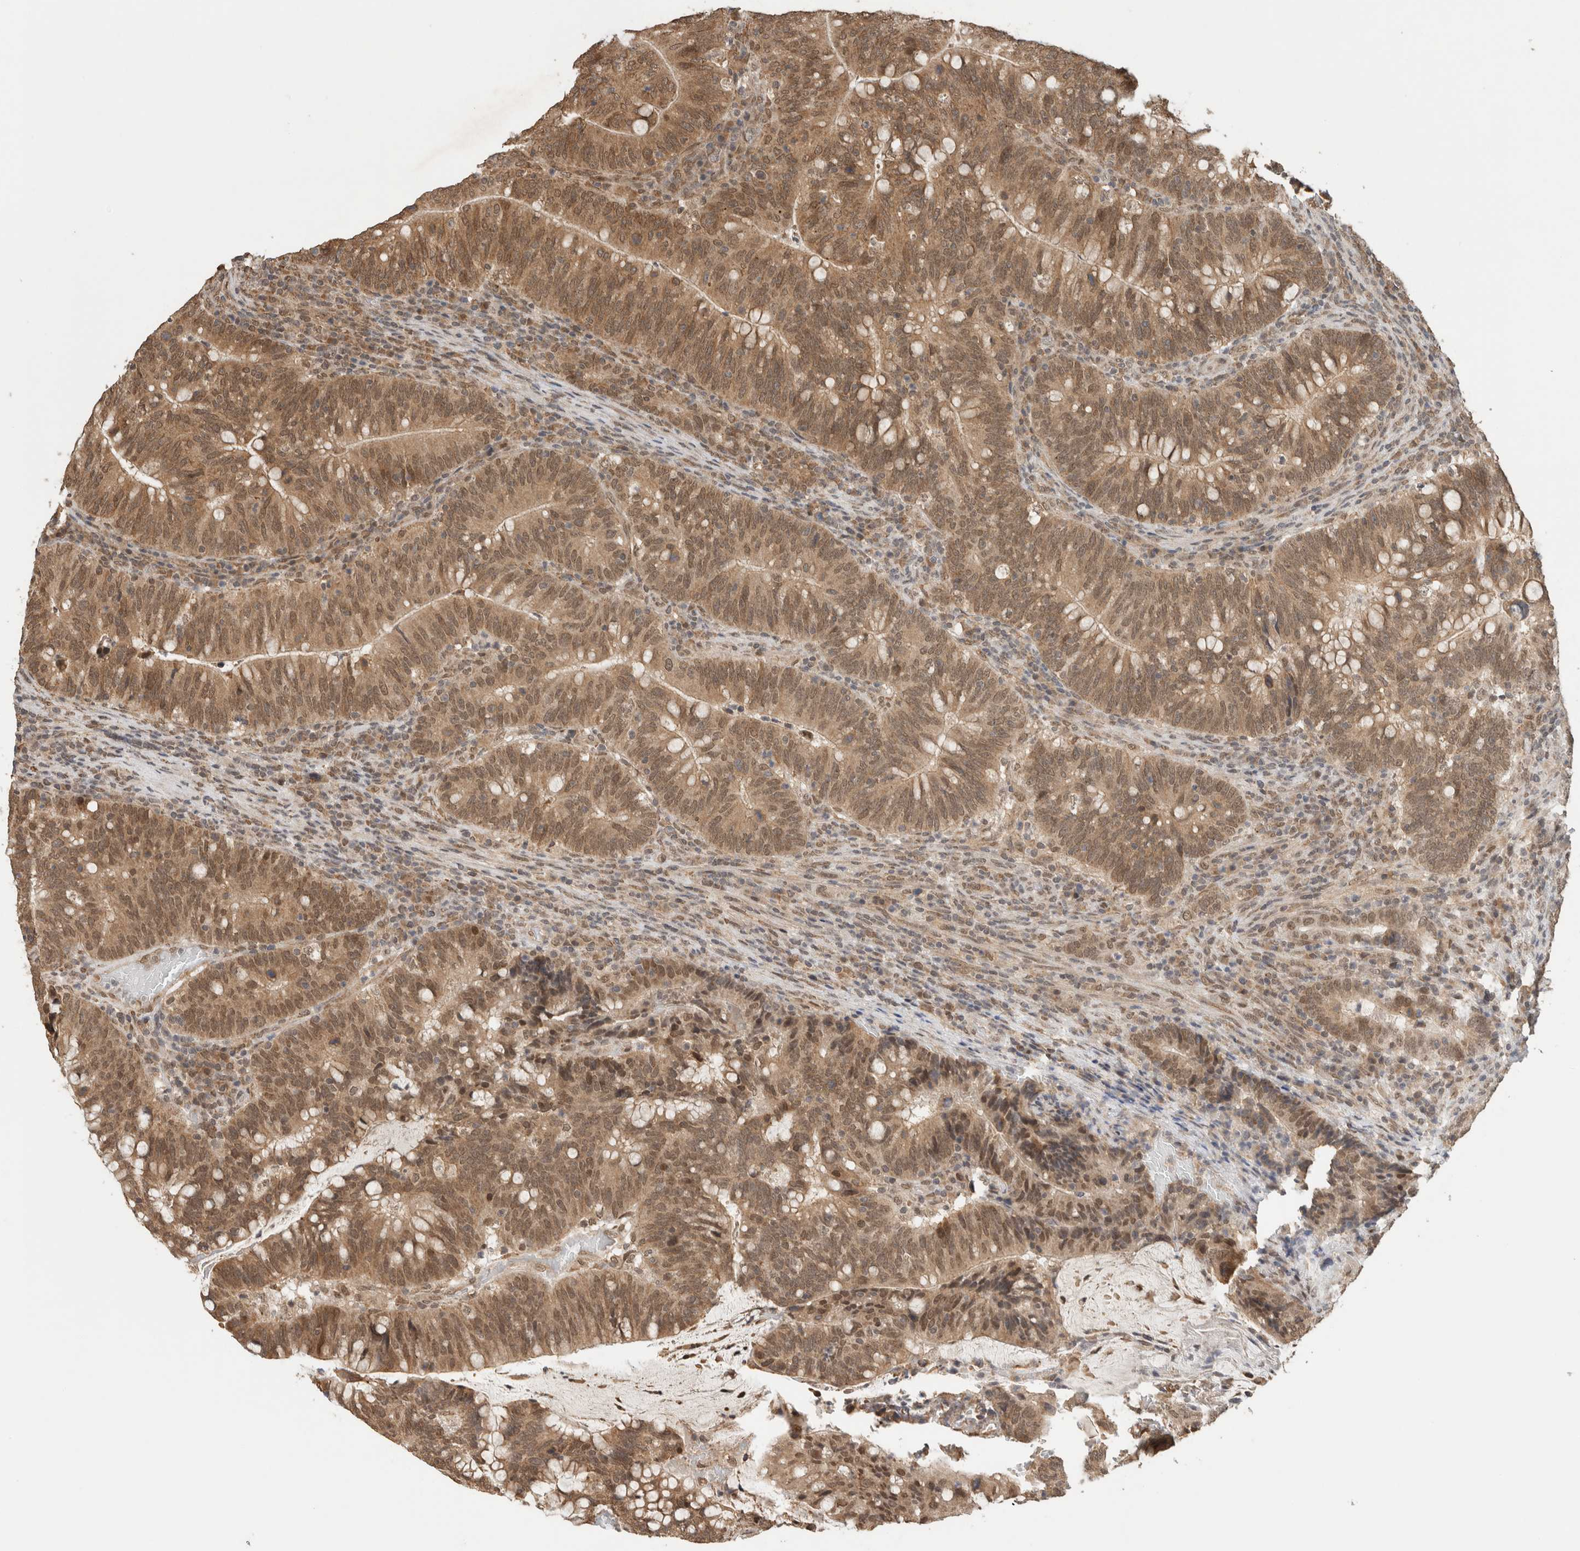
{"staining": {"intensity": "moderate", "quantity": ">75%", "location": "cytoplasmic/membranous,nuclear"}, "tissue": "colorectal cancer", "cell_type": "Tumor cells", "image_type": "cancer", "snomed": [{"axis": "morphology", "description": "Adenocarcinoma, NOS"}, {"axis": "topography", "description": "Colon"}], "caption": "Protein expression analysis of human colorectal adenocarcinoma reveals moderate cytoplasmic/membranous and nuclear positivity in approximately >75% of tumor cells. Ihc stains the protein in brown and the nuclei are stained blue.", "gene": "C1orf21", "patient": {"sex": "female", "age": 66}}